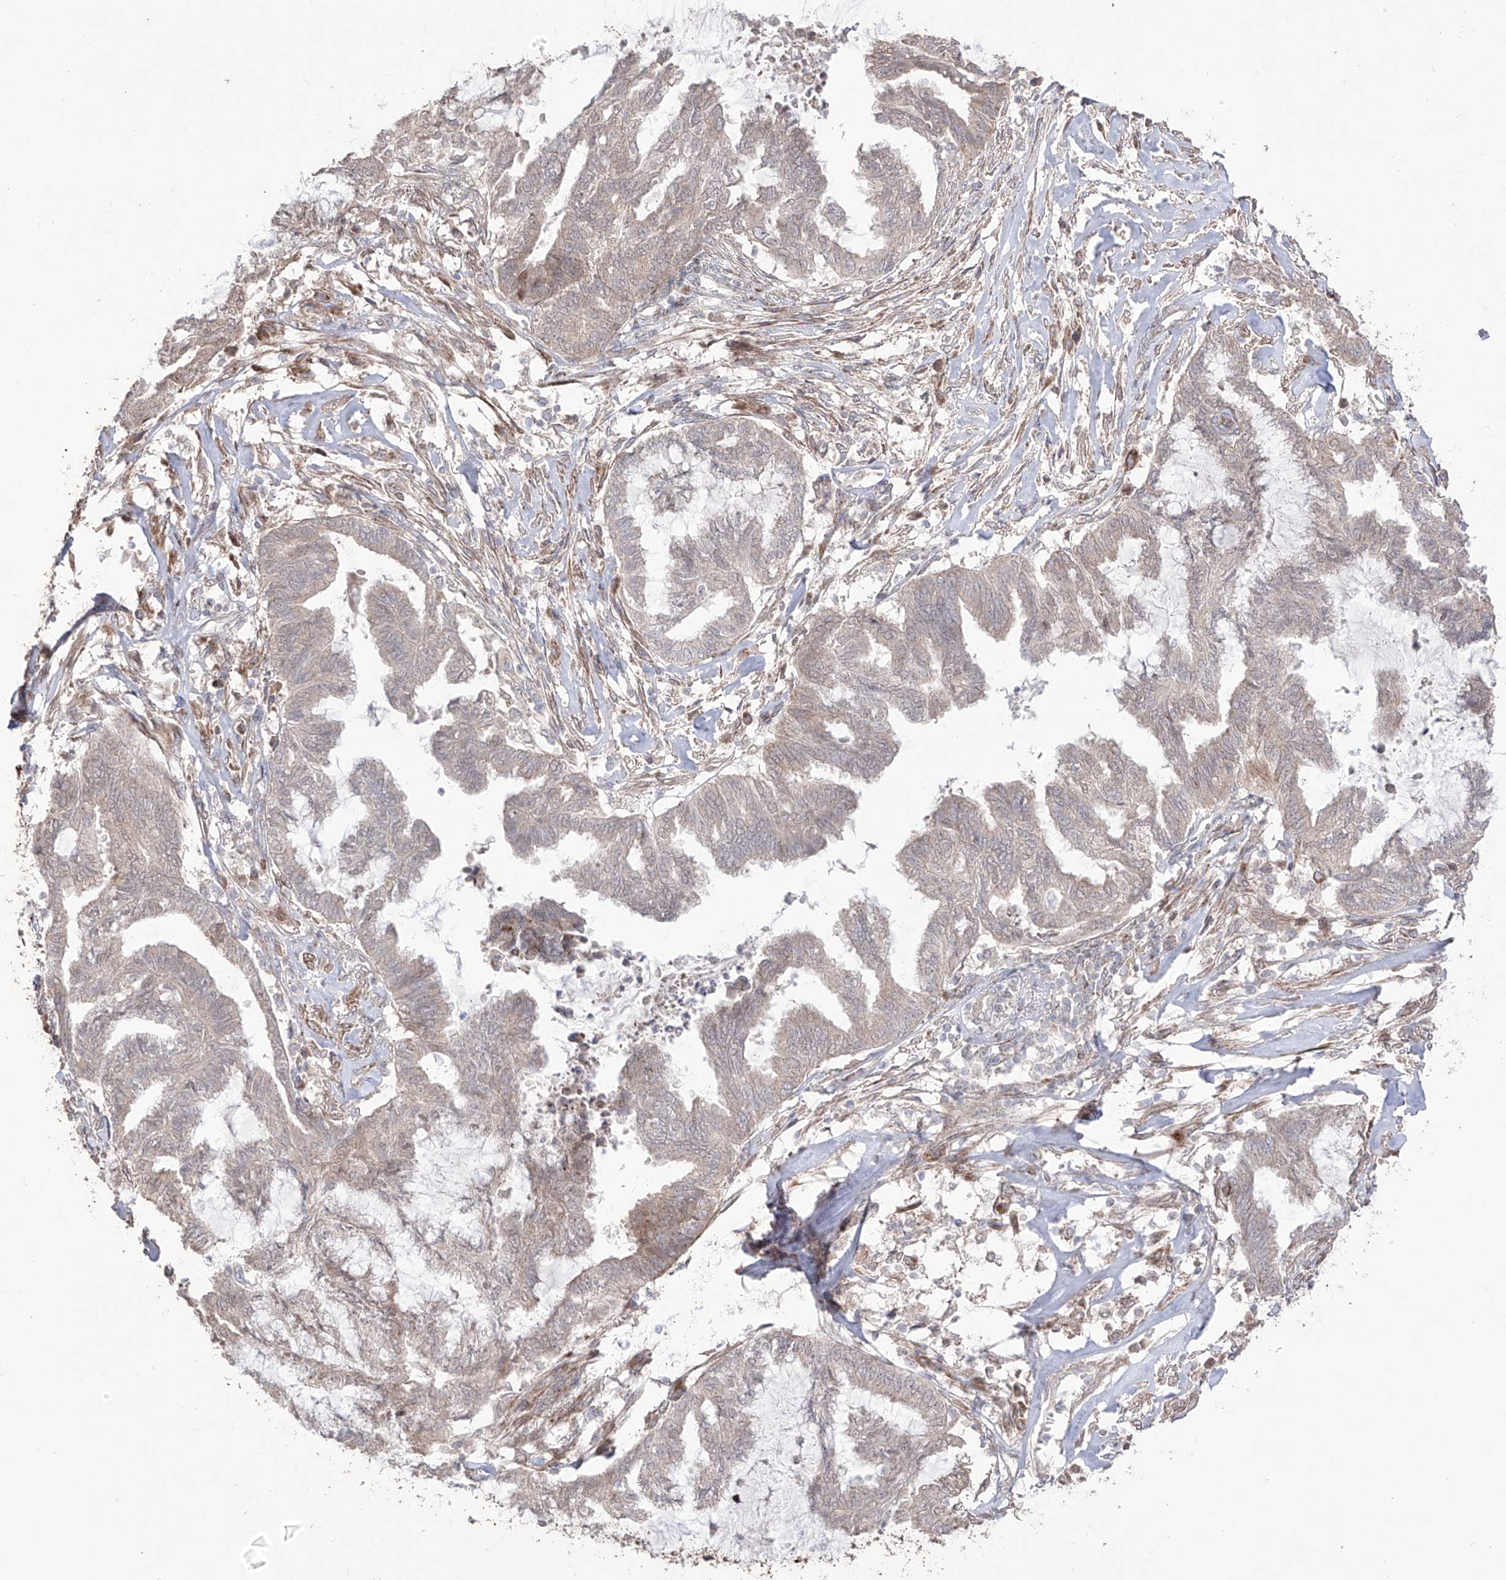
{"staining": {"intensity": "negative", "quantity": "none", "location": "none"}, "tissue": "endometrial cancer", "cell_type": "Tumor cells", "image_type": "cancer", "snomed": [{"axis": "morphology", "description": "Adenocarcinoma, NOS"}, {"axis": "topography", "description": "Endometrium"}], "caption": "This is an immunohistochemistry (IHC) photomicrograph of human endometrial adenocarcinoma. There is no positivity in tumor cells.", "gene": "YKT6", "patient": {"sex": "female", "age": 86}}